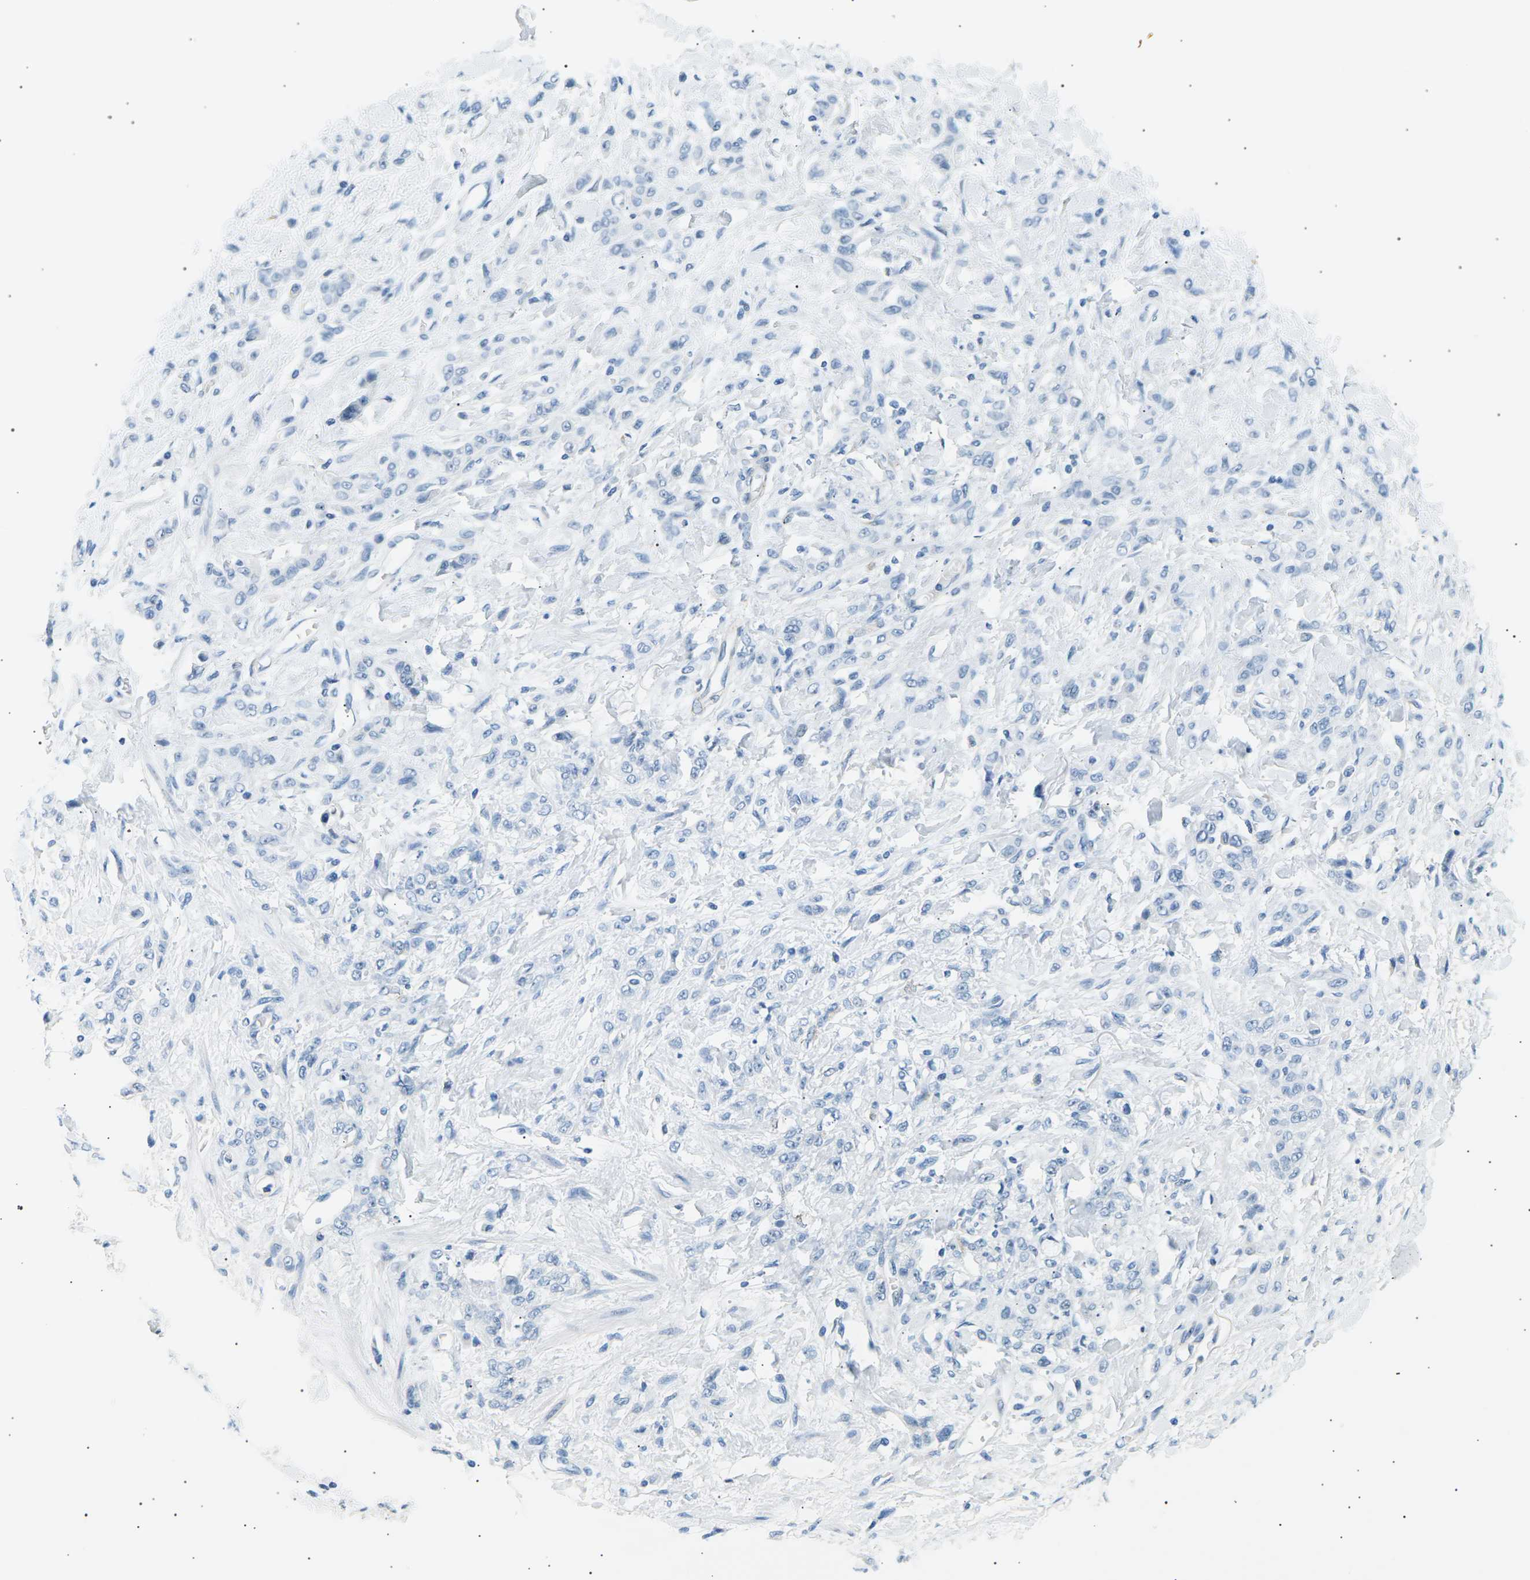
{"staining": {"intensity": "negative", "quantity": "none", "location": "none"}, "tissue": "stomach cancer", "cell_type": "Tumor cells", "image_type": "cancer", "snomed": [{"axis": "morphology", "description": "Normal tissue, NOS"}, {"axis": "morphology", "description": "Adenocarcinoma, NOS"}, {"axis": "topography", "description": "Stomach"}], "caption": "Immunohistochemical staining of stomach cancer reveals no significant positivity in tumor cells.", "gene": "SEPTIN5", "patient": {"sex": "male", "age": 82}}